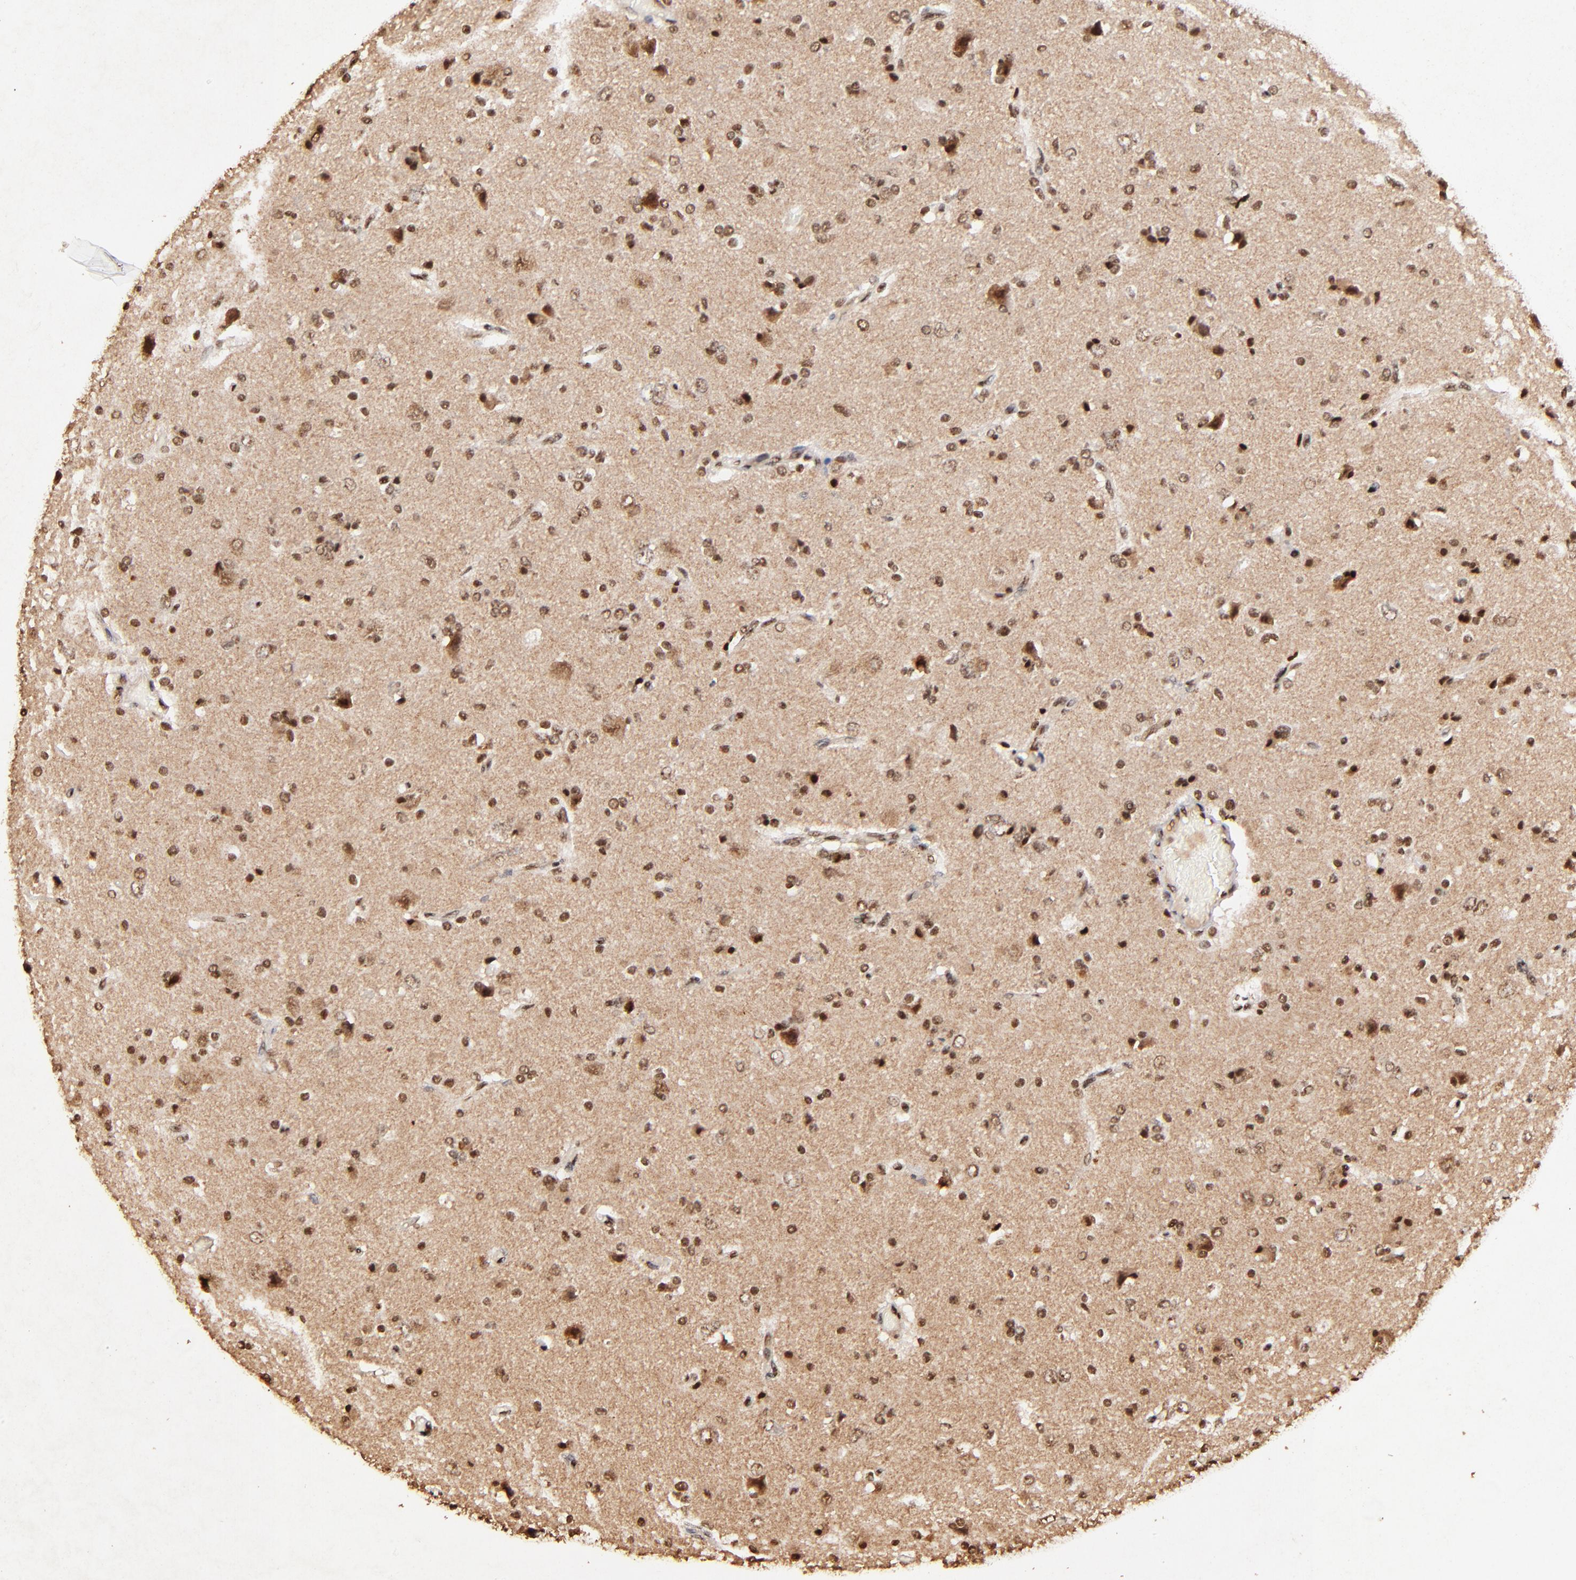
{"staining": {"intensity": "strong", "quantity": ">75%", "location": "cytoplasmic/membranous,nuclear"}, "tissue": "glioma", "cell_type": "Tumor cells", "image_type": "cancer", "snomed": [{"axis": "morphology", "description": "Glioma, malignant, High grade"}, {"axis": "topography", "description": "Brain"}], "caption": "High-magnification brightfield microscopy of glioma stained with DAB (3,3'-diaminobenzidine) (brown) and counterstained with hematoxylin (blue). tumor cells exhibit strong cytoplasmic/membranous and nuclear positivity is present in about>75% of cells.", "gene": "MED12", "patient": {"sex": "male", "age": 47}}